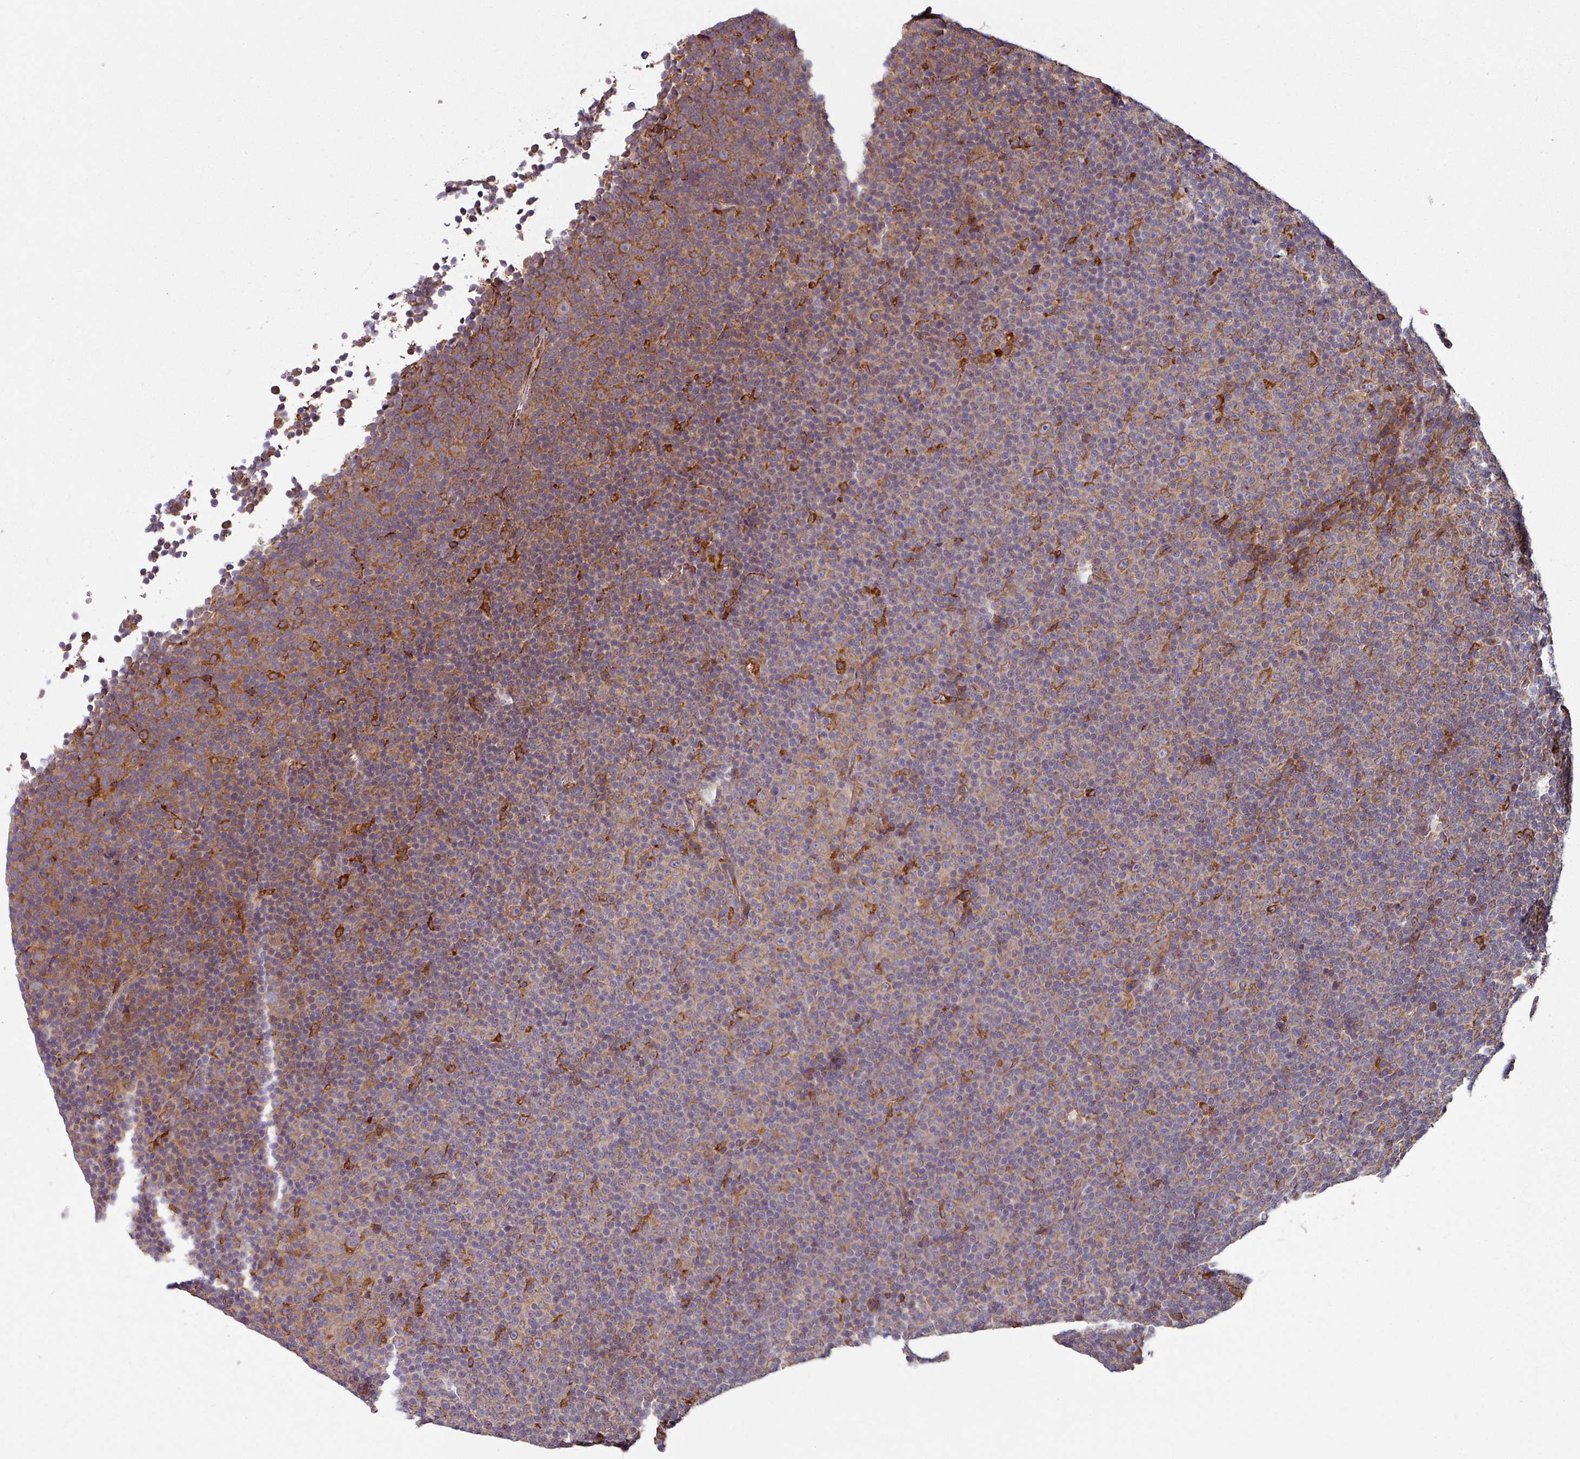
{"staining": {"intensity": "weak", "quantity": "25%-75%", "location": "cytoplasmic/membranous"}, "tissue": "lymphoma", "cell_type": "Tumor cells", "image_type": "cancer", "snomed": [{"axis": "morphology", "description": "Malignant lymphoma, non-Hodgkin's type, Low grade"}, {"axis": "topography", "description": "Lymph node"}], "caption": "A high-resolution photomicrograph shows IHC staining of lymphoma, which demonstrates weak cytoplasmic/membranous expression in about 25%-75% of tumor cells. (Brightfield microscopy of DAB IHC at high magnification).", "gene": "FAT4", "patient": {"sex": "female", "age": 67}}